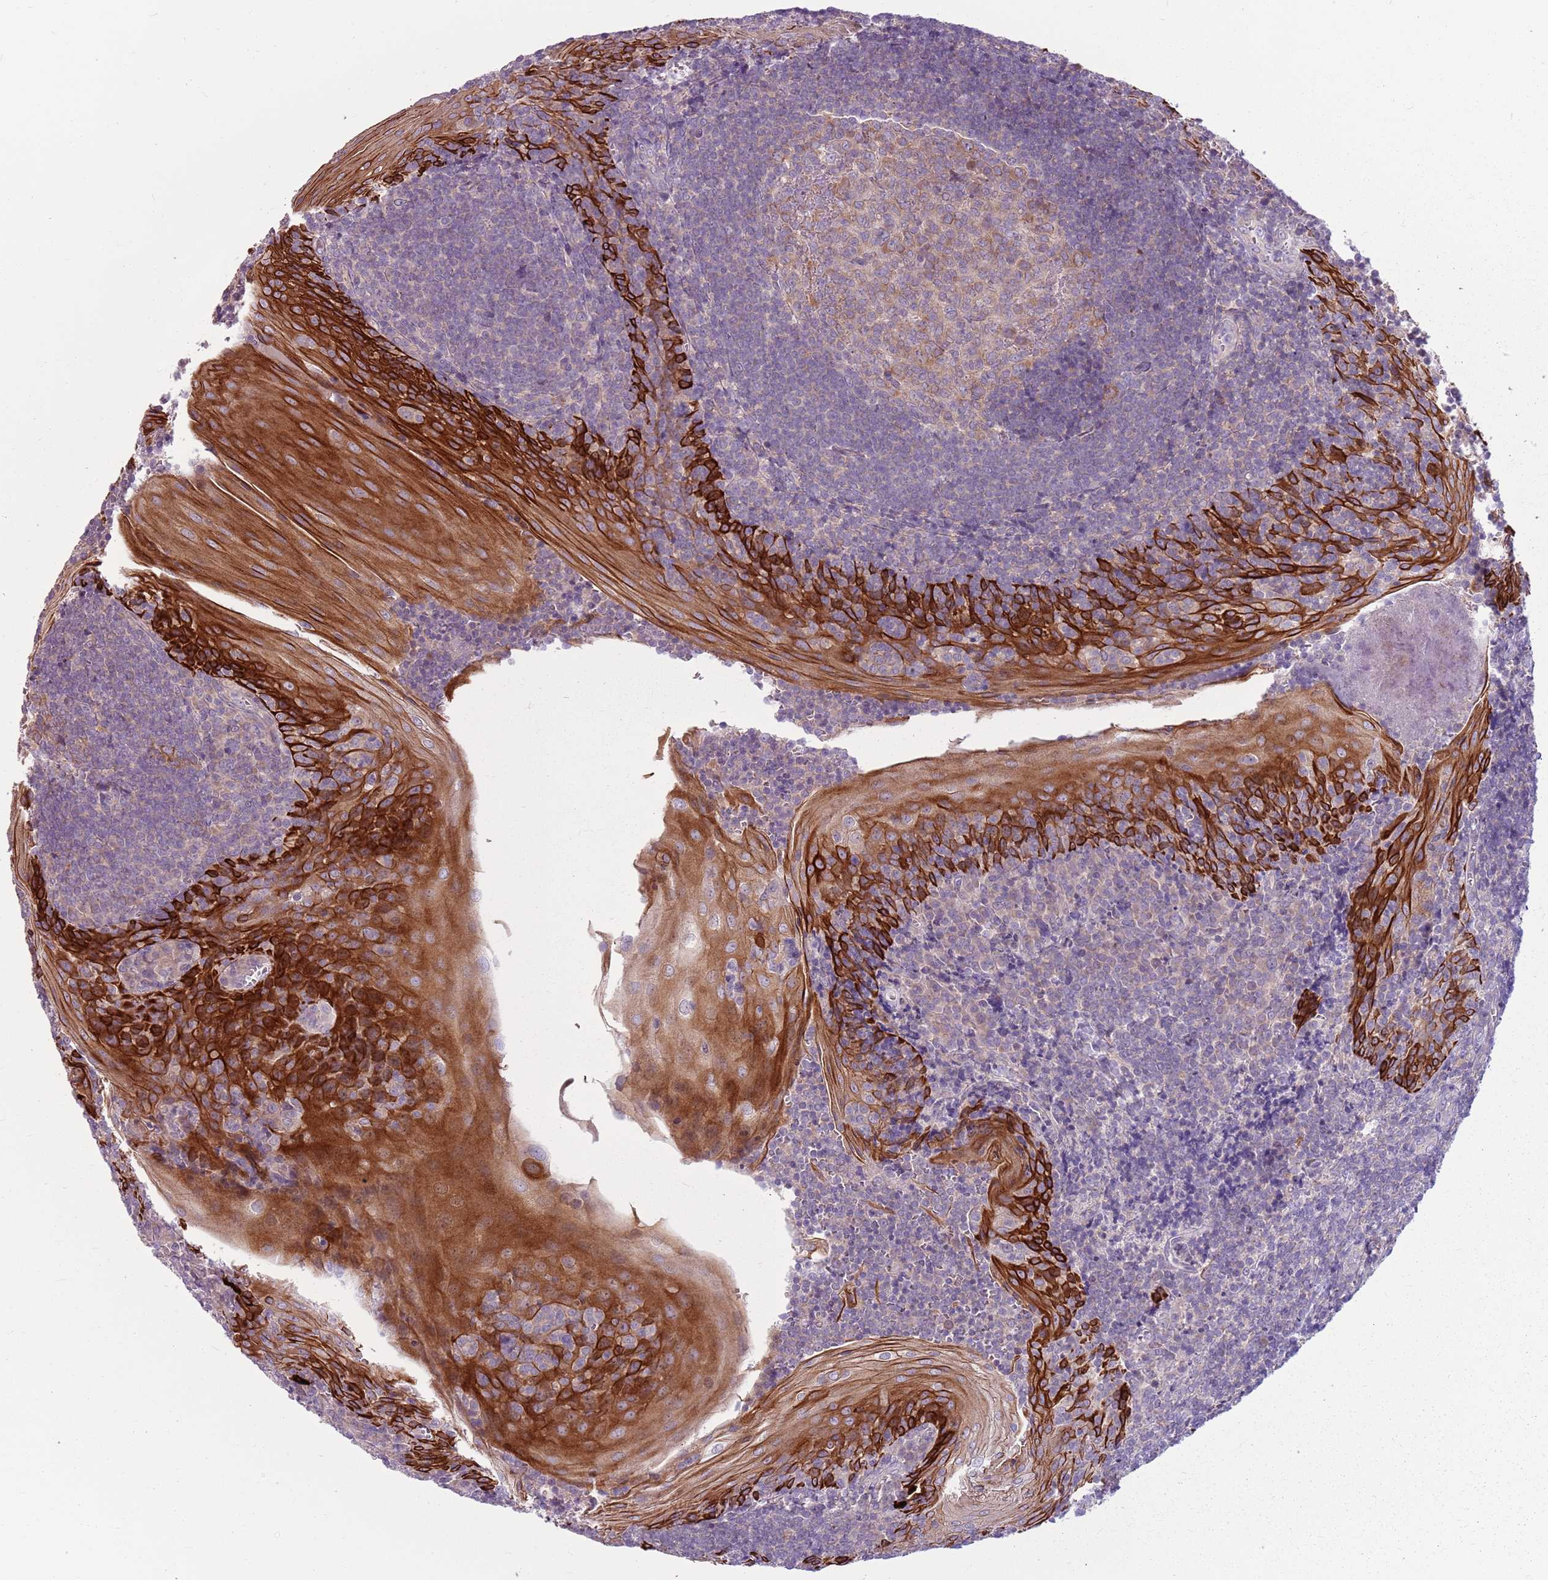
{"staining": {"intensity": "moderate", "quantity": "25%-75%", "location": "cytoplasmic/membranous"}, "tissue": "tonsil", "cell_type": "Germinal center cells", "image_type": "normal", "snomed": [{"axis": "morphology", "description": "Normal tissue, NOS"}, {"axis": "topography", "description": "Tonsil"}], "caption": "Immunohistochemistry histopathology image of unremarkable tonsil: tonsil stained using immunohistochemistry (IHC) displays medium levels of moderate protein expression localized specifically in the cytoplasmic/membranous of germinal center cells, appearing as a cytoplasmic/membranous brown color.", "gene": "HSPA14", "patient": {"sex": "male", "age": 27}}